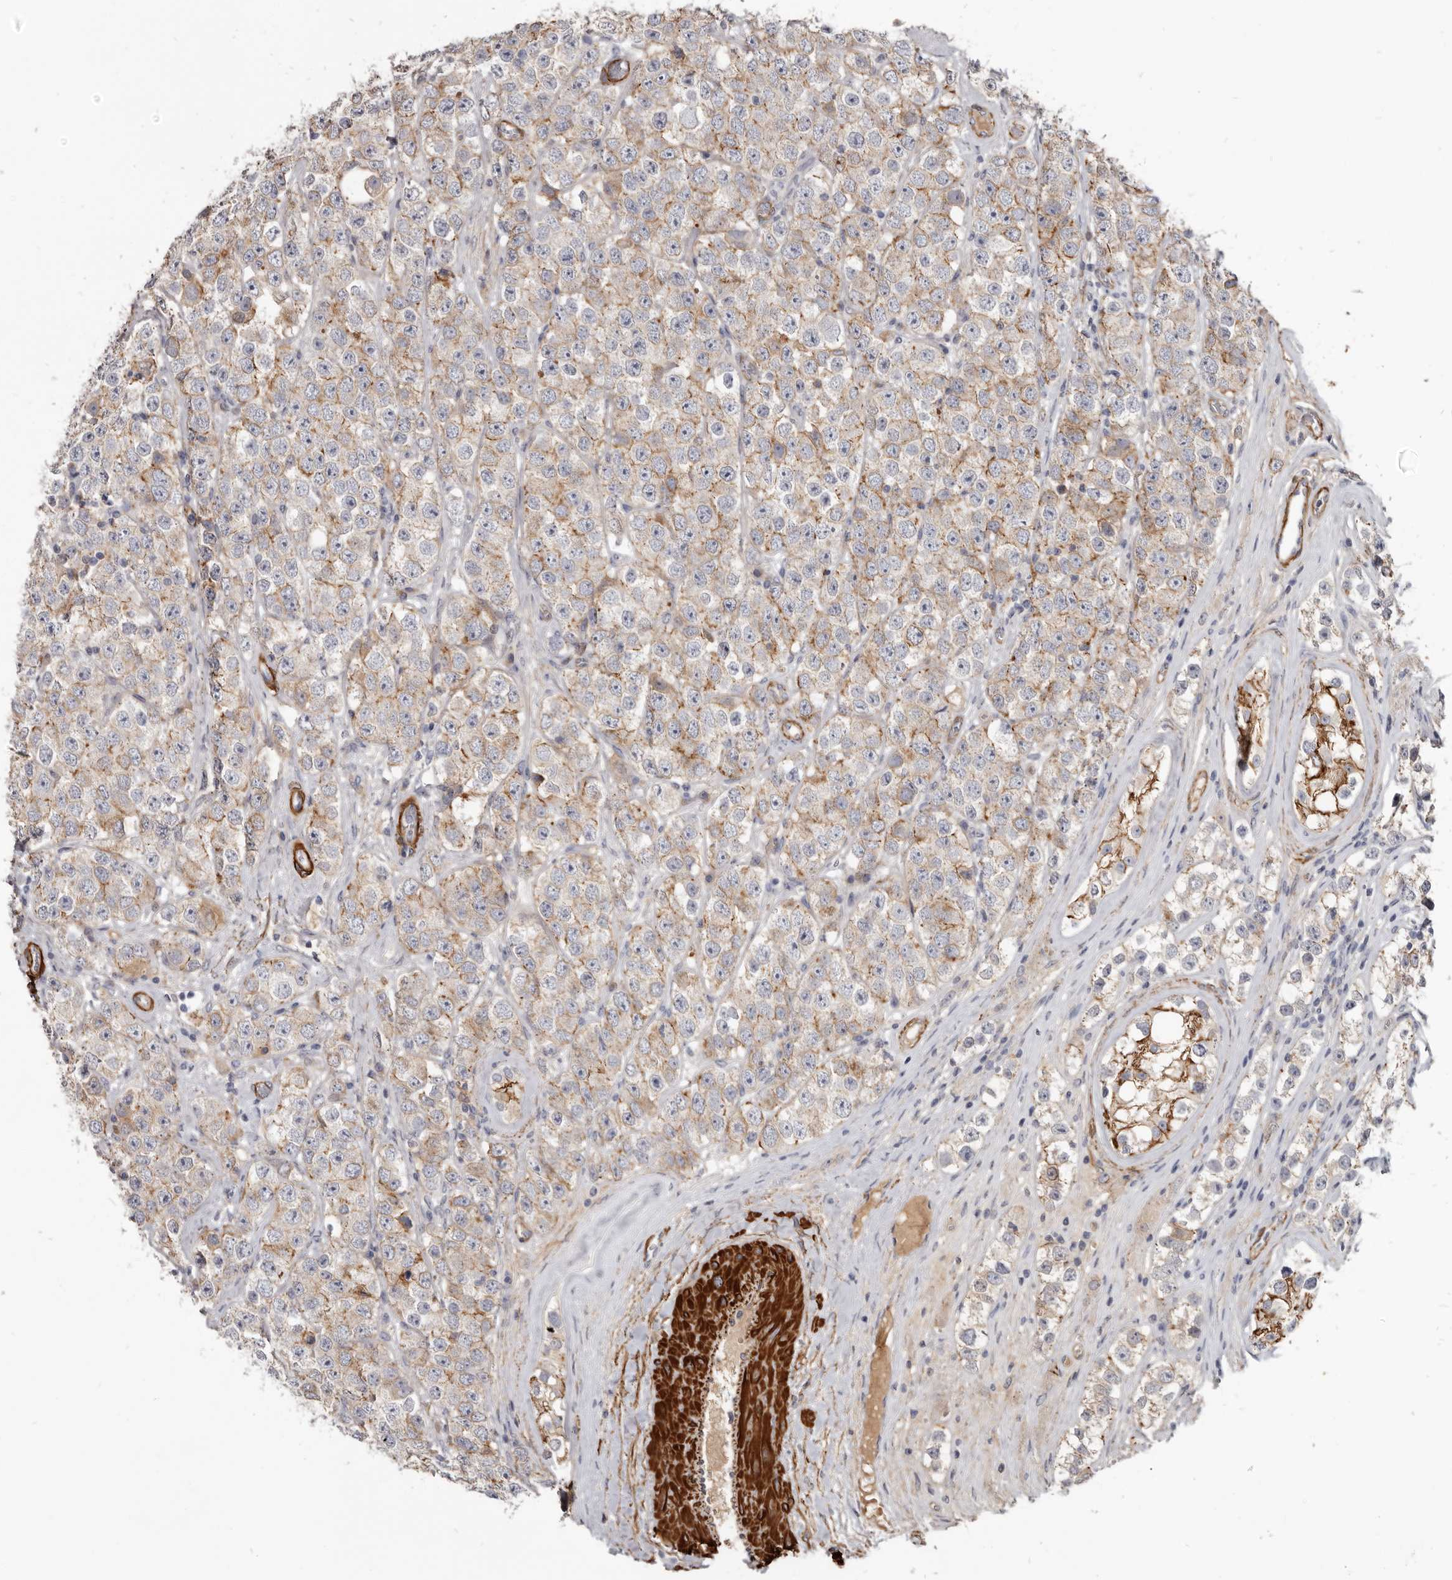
{"staining": {"intensity": "weak", "quantity": "25%-75%", "location": "cytoplasmic/membranous"}, "tissue": "testis cancer", "cell_type": "Tumor cells", "image_type": "cancer", "snomed": [{"axis": "morphology", "description": "Seminoma, NOS"}, {"axis": "topography", "description": "Testis"}], "caption": "Weak cytoplasmic/membranous positivity is appreciated in about 25%-75% of tumor cells in testis seminoma.", "gene": "CGN", "patient": {"sex": "male", "age": 28}}